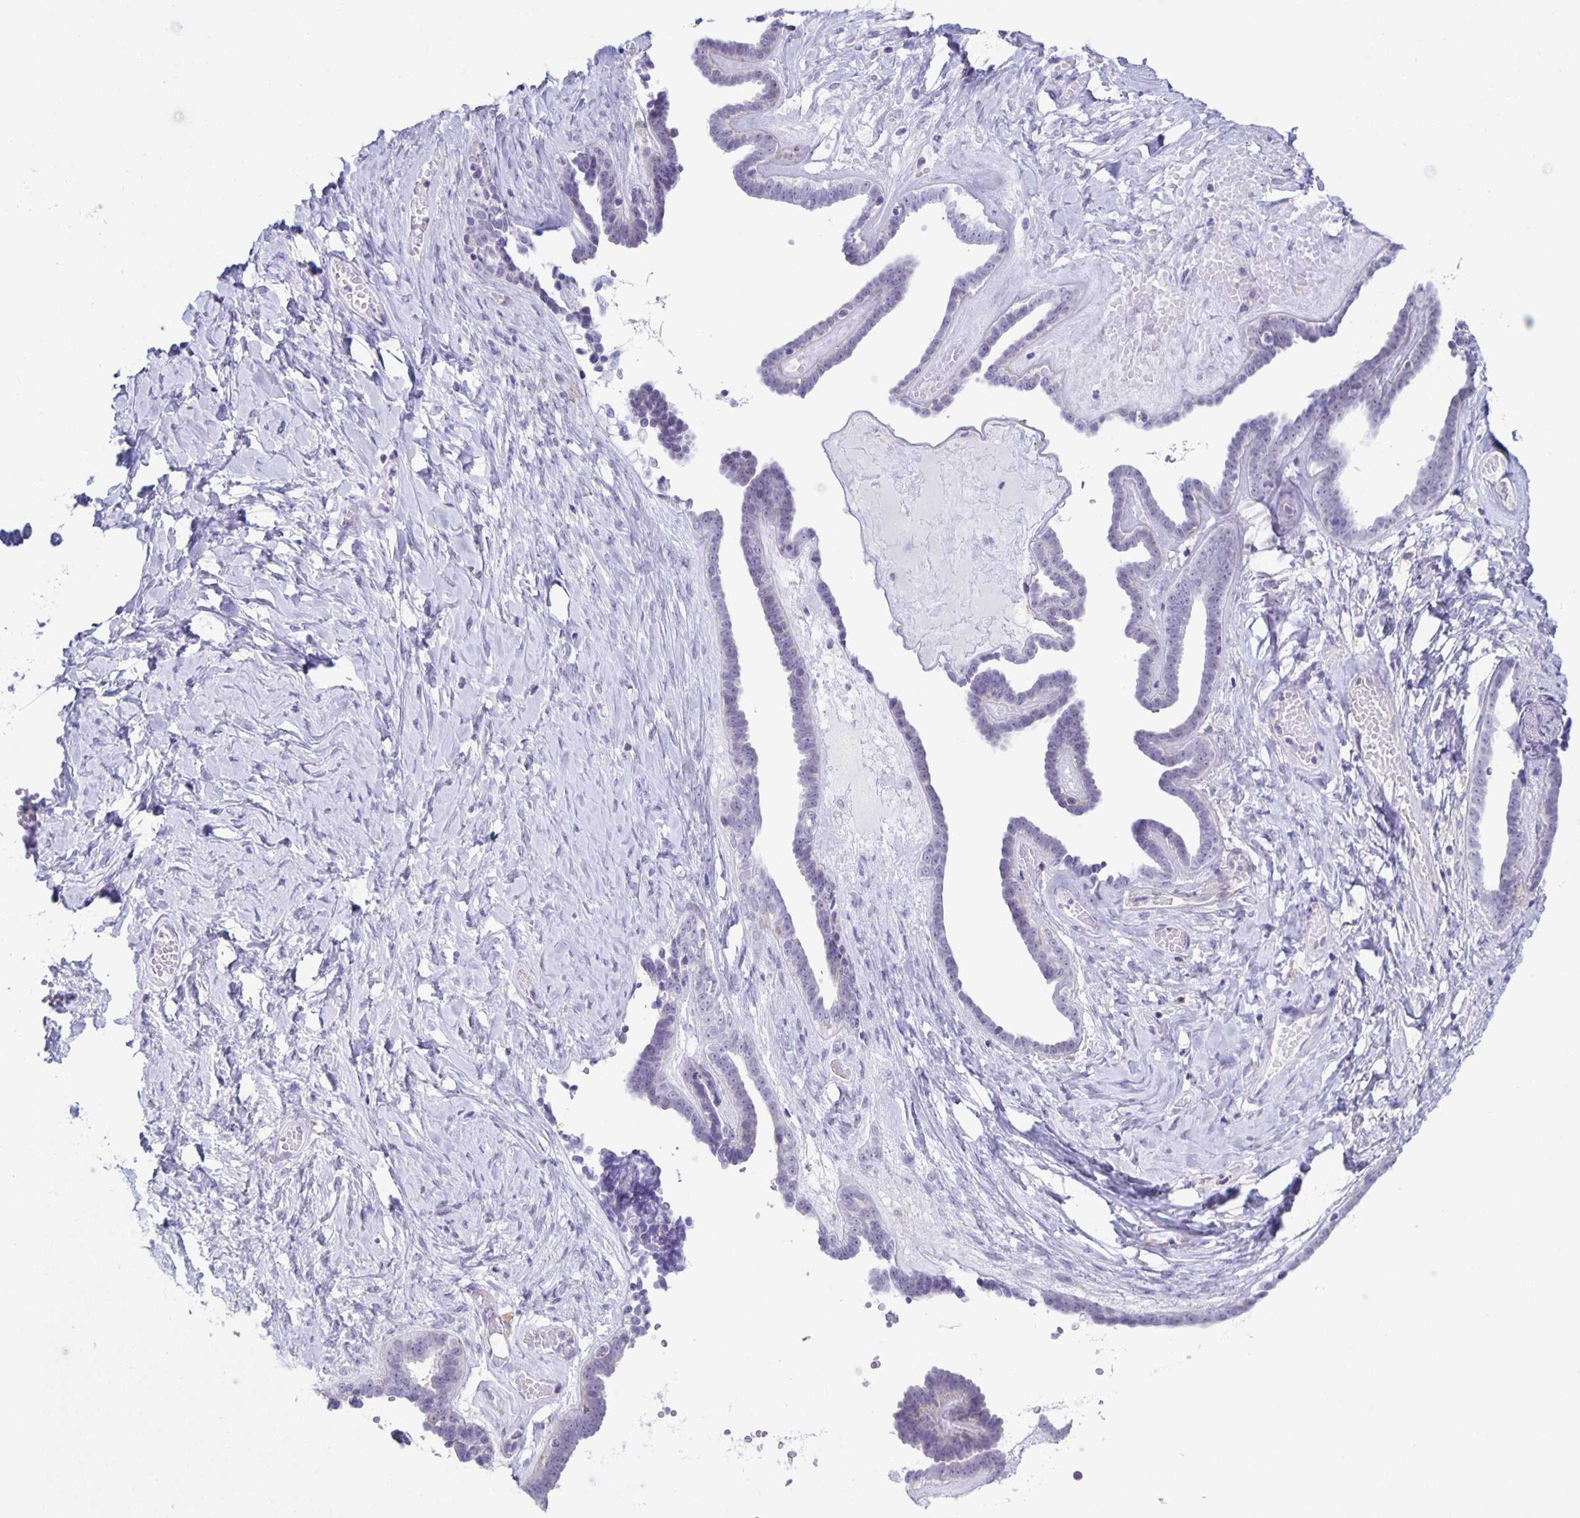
{"staining": {"intensity": "negative", "quantity": "none", "location": "none"}, "tissue": "ovarian cancer", "cell_type": "Tumor cells", "image_type": "cancer", "snomed": [{"axis": "morphology", "description": "Cystadenocarcinoma, serous, NOS"}, {"axis": "topography", "description": "Ovary"}], "caption": "Serous cystadenocarcinoma (ovarian) was stained to show a protein in brown. There is no significant expression in tumor cells.", "gene": "LIPA", "patient": {"sex": "female", "age": 71}}